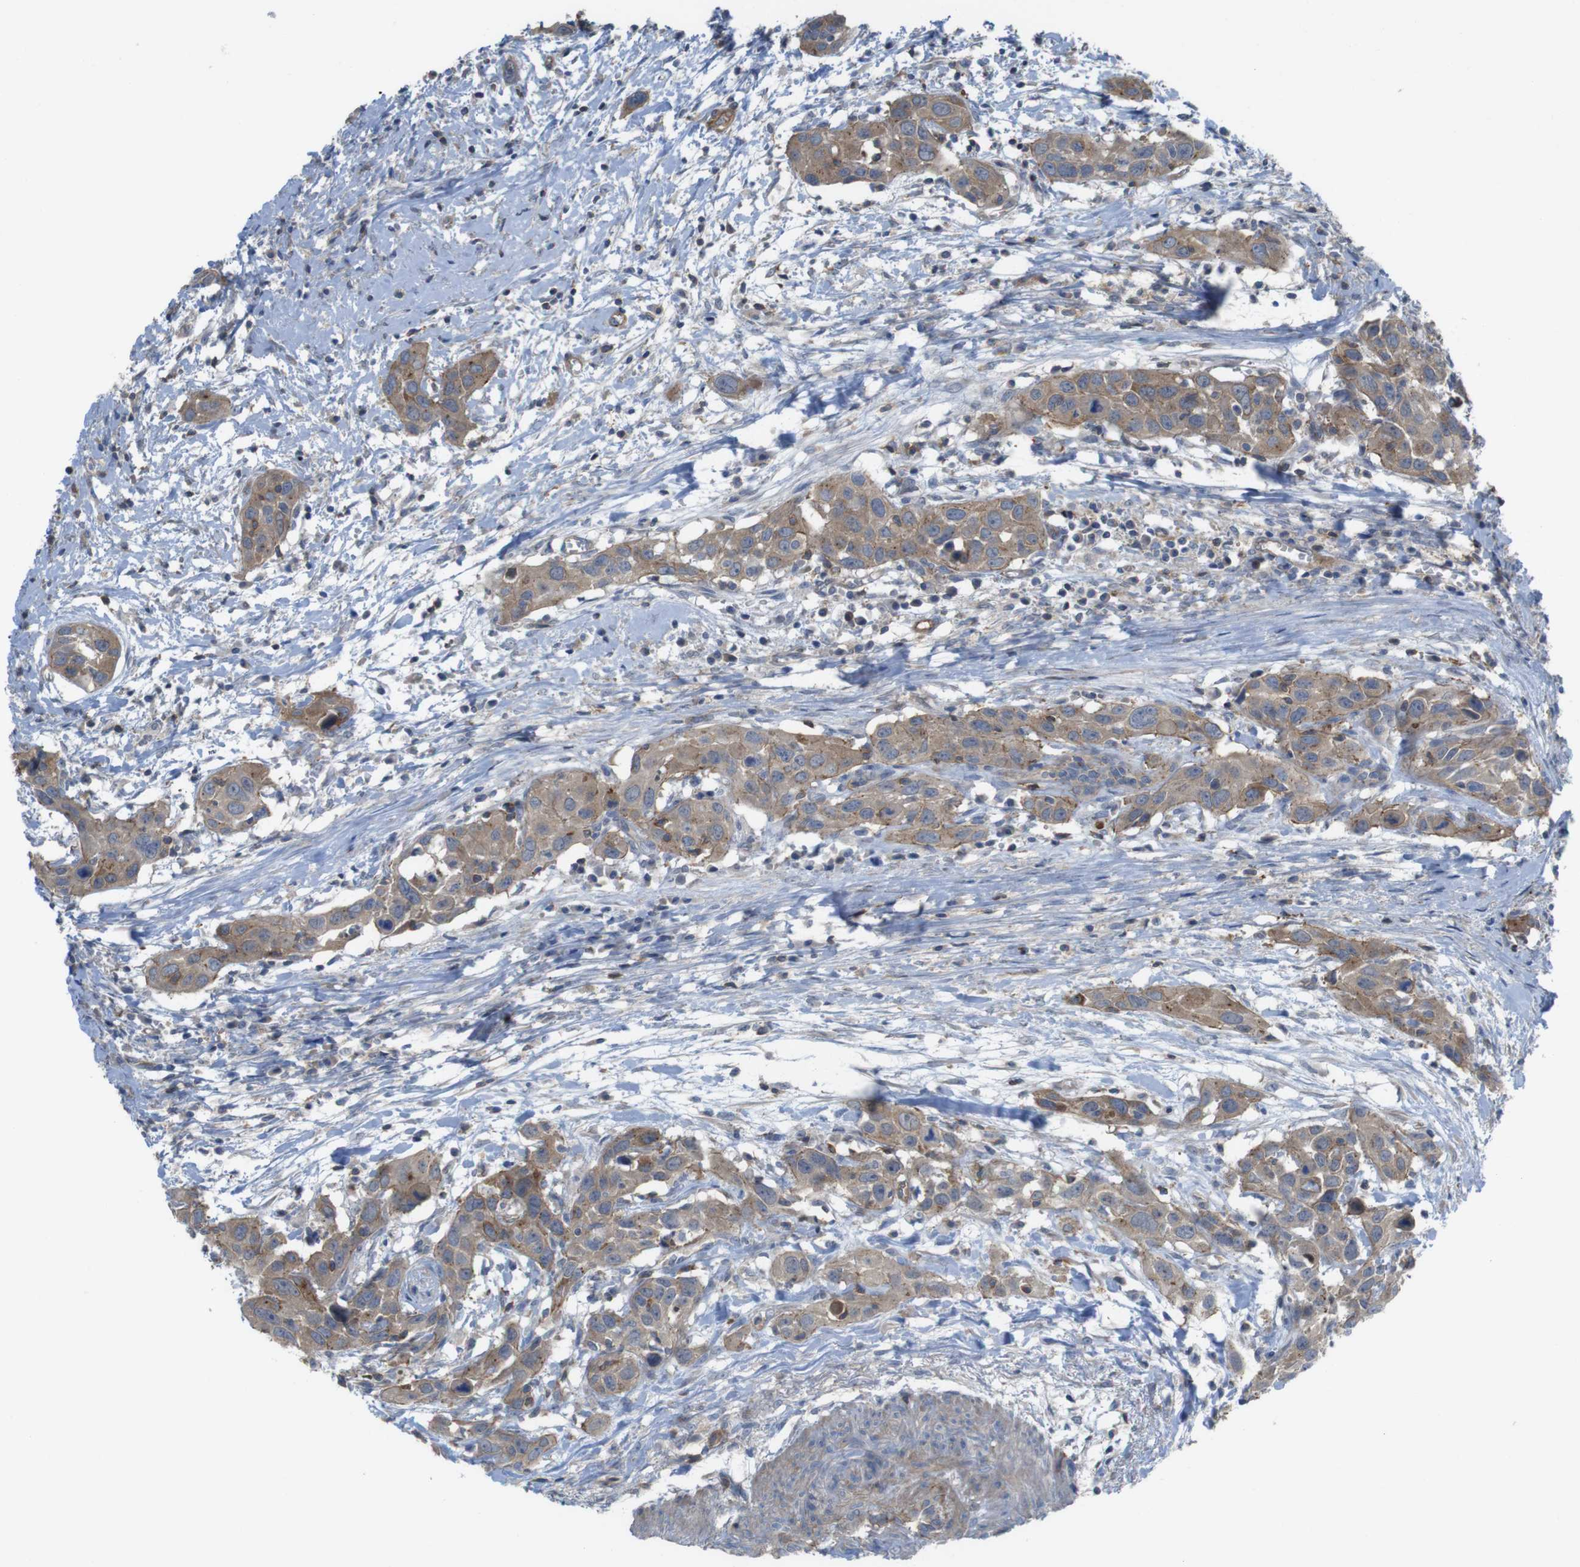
{"staining": {"intensity": "moderate", "quantity": ">75%", "location": "cytoplasmic/membranous"}, "tissue": "head and neck cancer", "cell_type": "Tumor cells", "image_type": "cancer", "snomed": [{"axis": "morphology", "description": "Squamous cell carcinoma, NOS"}, {"axis": "topography", "description": "Oral tissue"}, {"axis": "topography", "description": "Head-Neck"}], "caption": "Immunohistochemical staining of human head and neck cancer (squamous cell carcinoma) demonstrates medium levels of moderate cytoplasmic/membranous protein staining in approximately >75% of tumor cells.", "gene": "PREX2", "patient": {"sex": "female", "age": 50}}